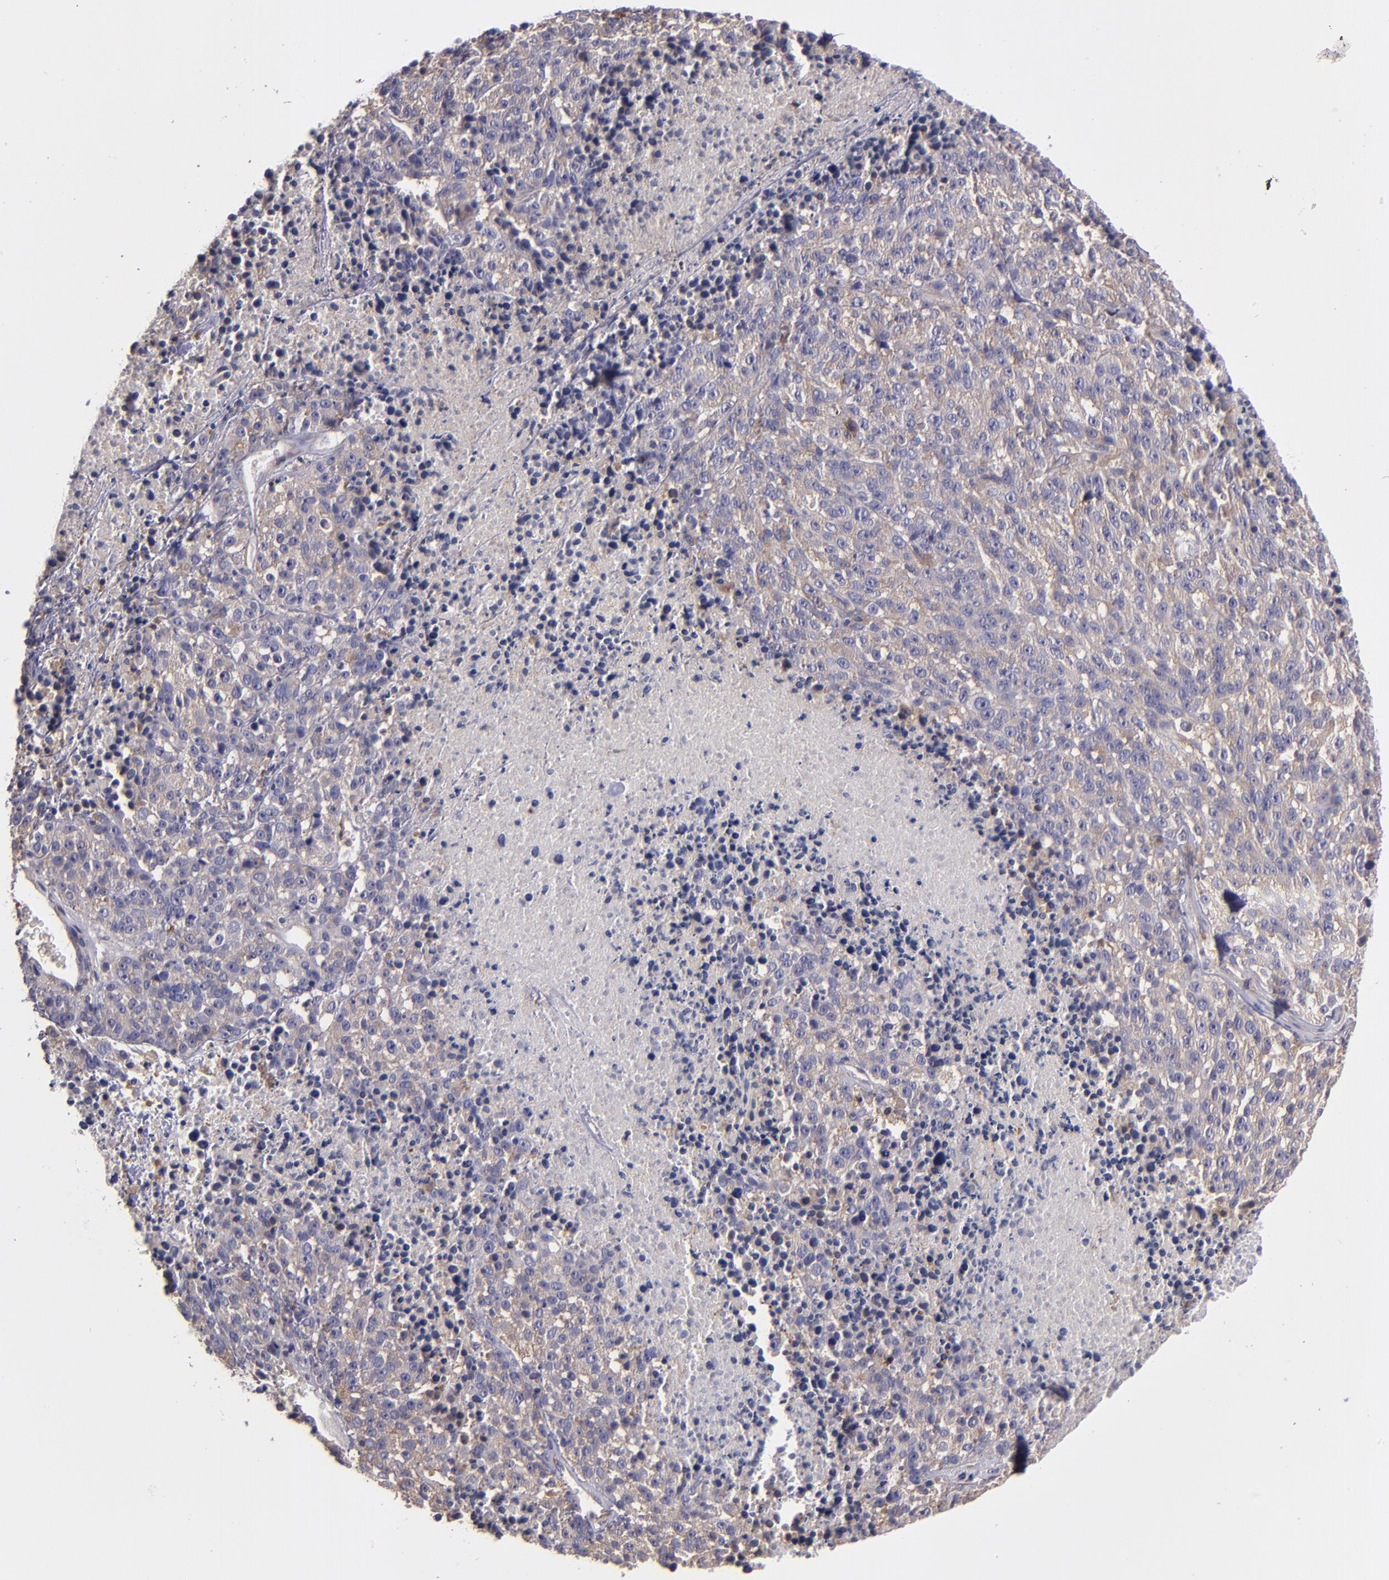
{"staining": {"intensity": "weak", "quantity": "25%-75%", "location": "cytoplasmic/membranous"}, "tissue": "melanoma", "cell_type": "Tumor cells", "image_type": "cancer", "snomed": [{"axis": "morphology", "description": "Malignant melanoma, Metastatic site"}, {"axis": "topography", "description": "Cerebral cortex"}], "caption": "Protein expression by immunohistochemistry shows weak cytoplasmic/membranous staining in approximately 25%-75% of tumor cells in malignant melanoma (metastatic site).", "gene": "CARS1", "patient": {"sex": "female", "age": 52}}